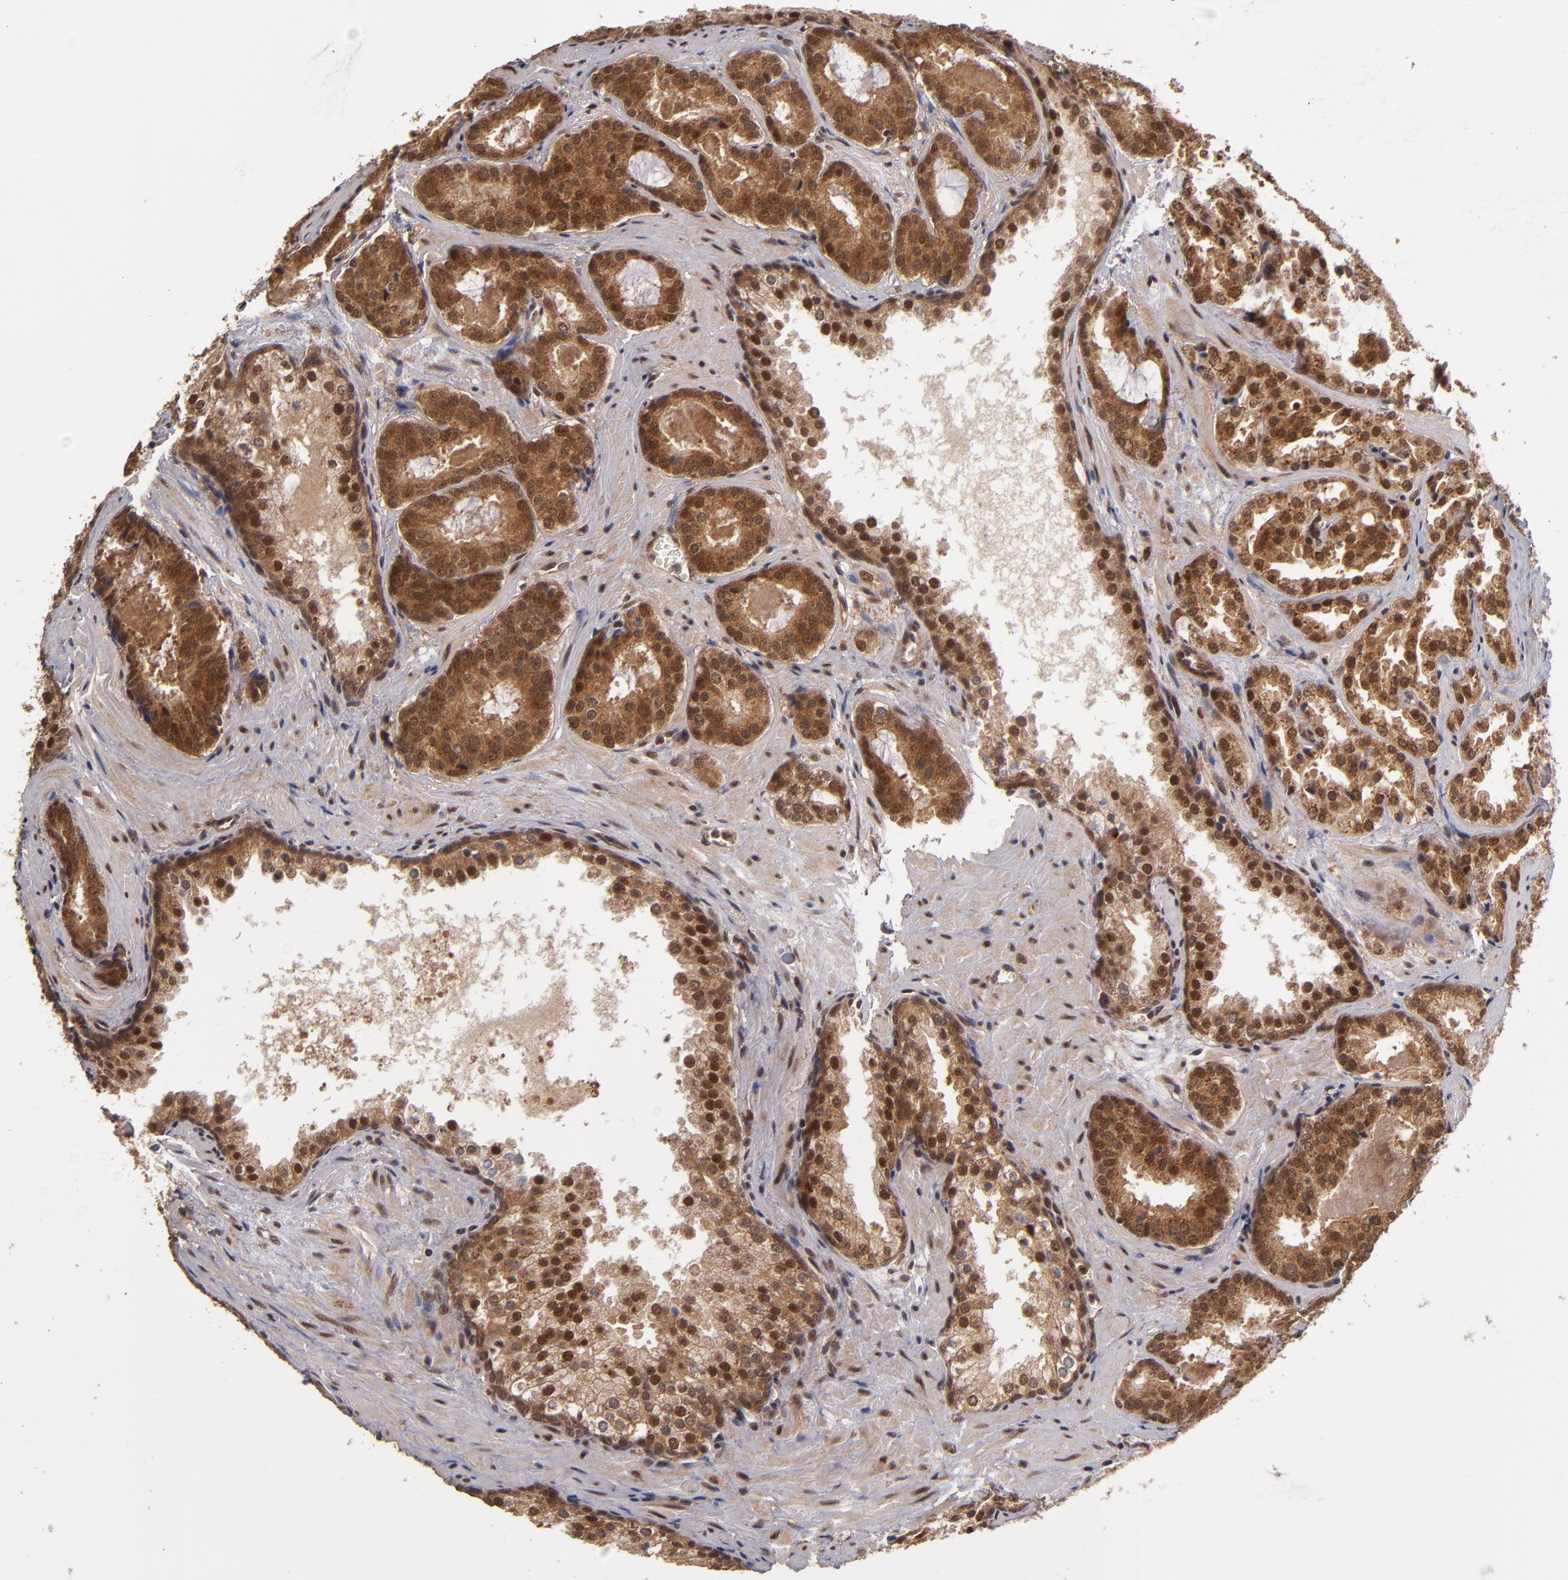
{"staining": {"intensity": "strong", "quantity": ">75%", "location": "cytoplasmic/membranous,nuclear"}, "tissue": "prostate cancer", "cell_type": "Tumor cells", "image_type": "cancer", "snomed": [{"axis": "morphology", "description": "Adenocarcinoma, Medium grade"}, {"axis": "topography", "description": "Prostate"}], "caption": "This photomicrograph reveals immunohistochemistry staining of human prostate cancer (medium-grade adenocarcinoma), with high strong cytoplasmic/membranous and nuclear staining in about >75% of tumor cells.", "gene": "CUL5", "patient": {"sex": "male", "age": 64}}